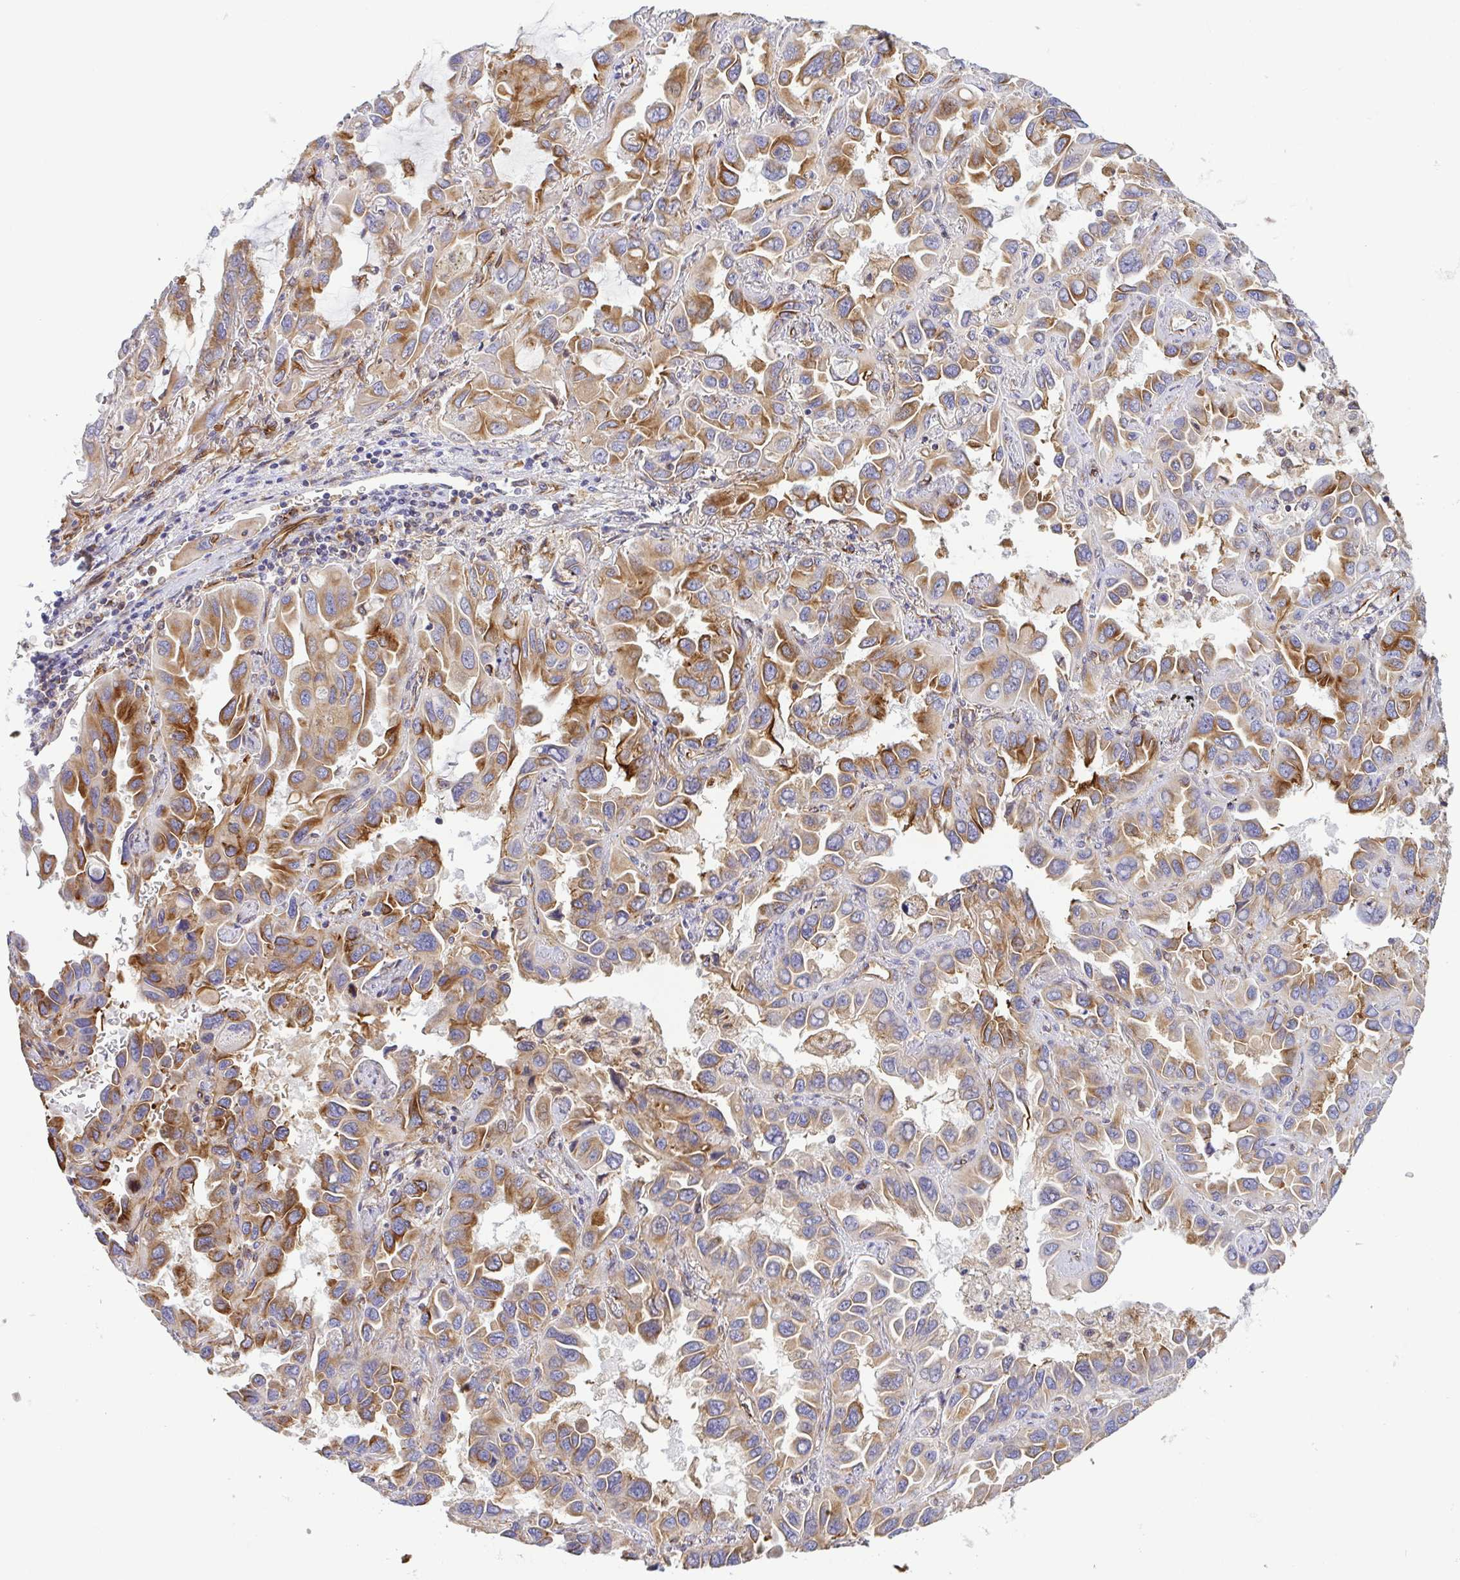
{"staining": {"intensity": "moderate", "quantity": ">75%", "location": "cytoplasmic/membranous"}, "tissue": "lung cancer", "cell_type": "Tumor cells", "image_type": "cancer", "snomed": [{"axis": "morphology", "description": "Adenocarcinoma, NOS"}, {"axis": "topography", "description": "Lung"}], "caption": "Lung cancer stained with DAB IHC displays medium levels of moderate cytoplasmic/membranous expression in about >75% of tumor cells. (DAB (3,3'-diaminobenzidine) IHC with brightfield microscopy, high magnification).", "gene": "KIF5B", "patient": {"sex": "male", "age": 64}}